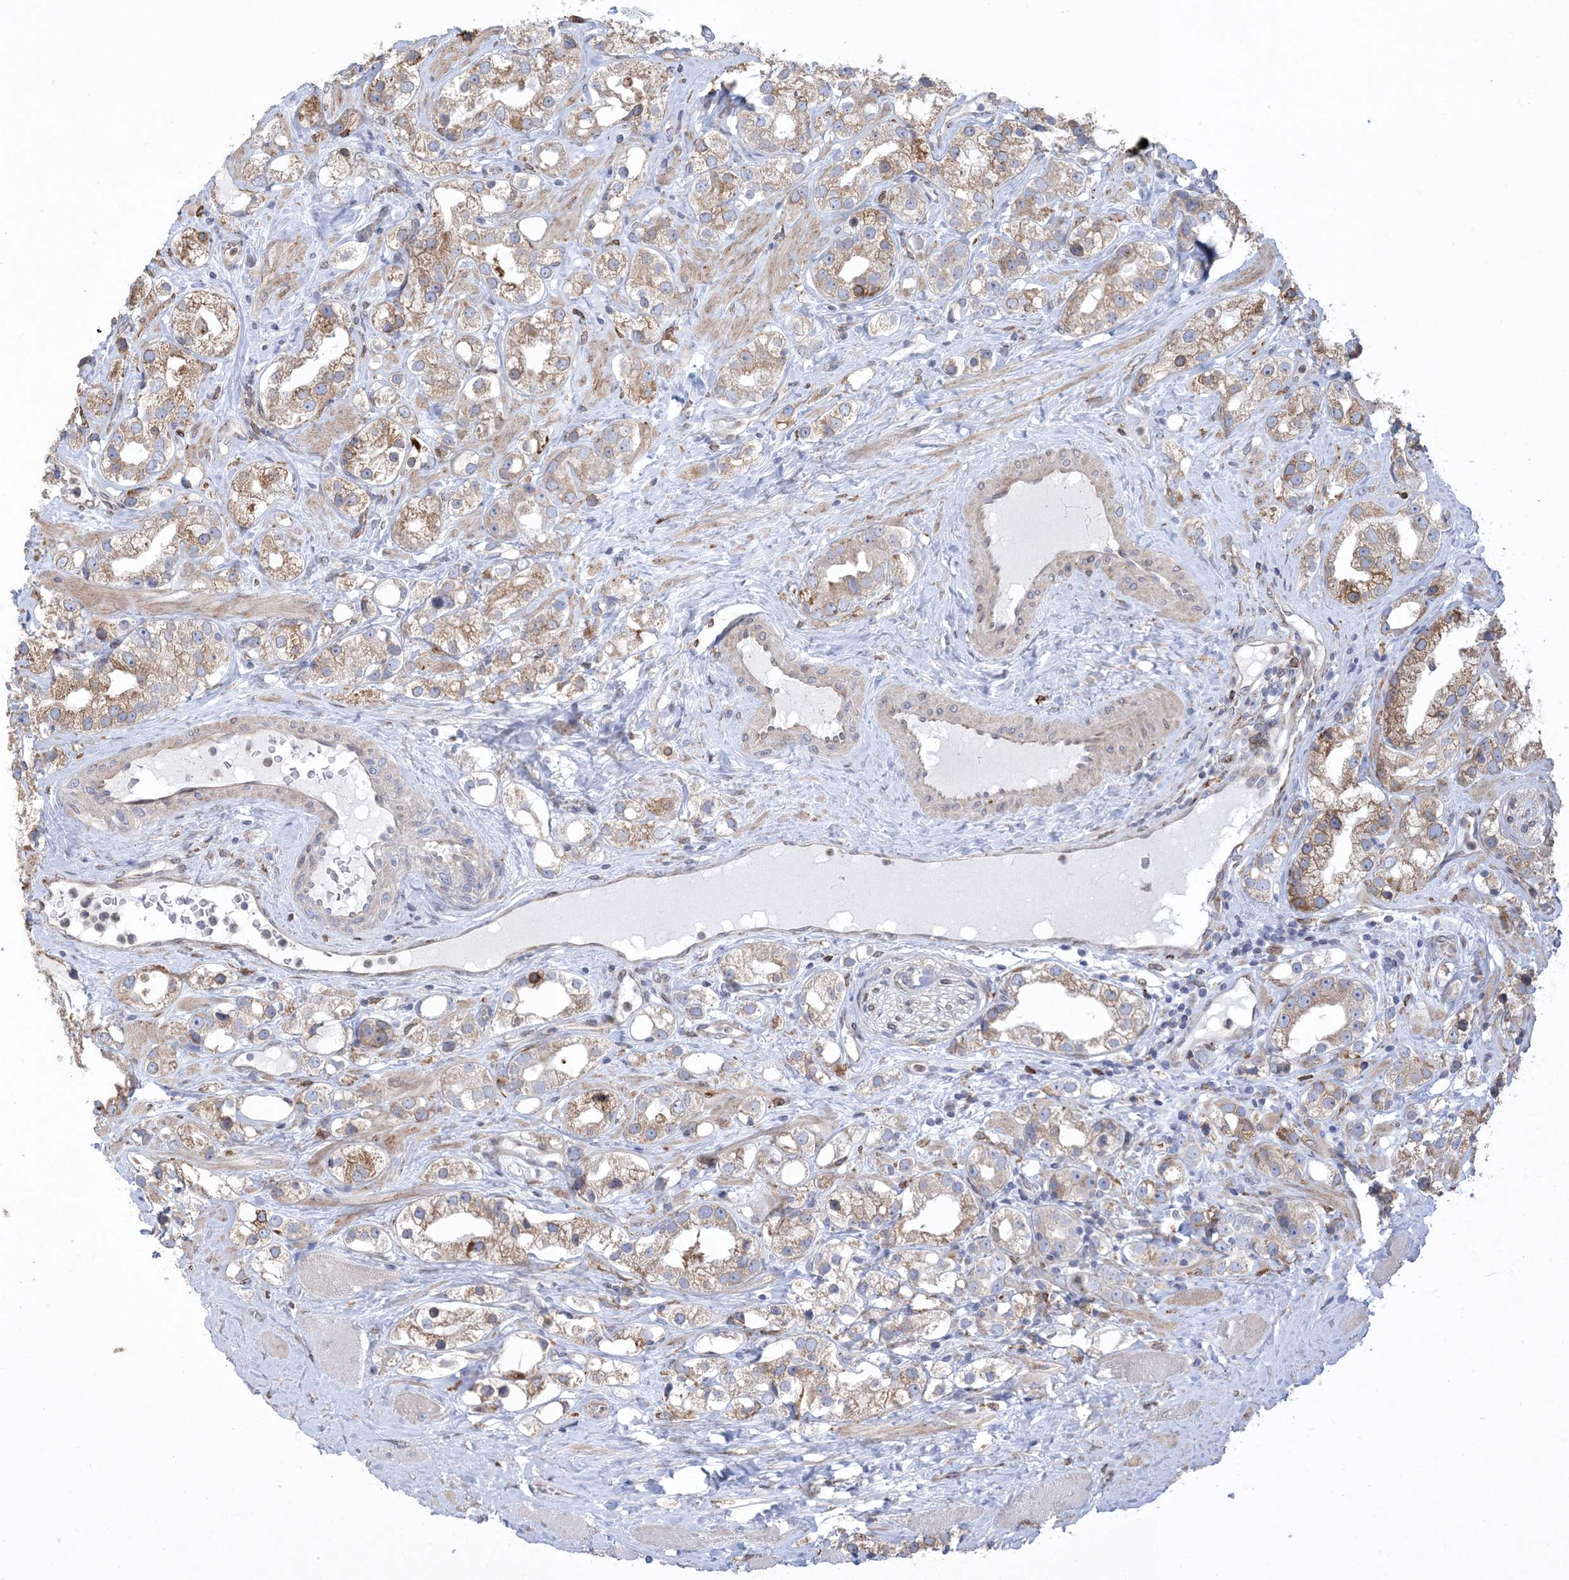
{"staining": {"intensity": "moderate", "quantity": ">75%", "location": "cytoplasmic/membranous"}, "tissue": "prostate cancer", "cell_type": "Tumor cells", "image_type": "cancer", "snomed": [{"axis": "morphology", "description": "Adenocarcinoma, NOS"}, {"axis": "topography", "description": "Prostate"}], "caption": "Protein expression analysis of prostate cancer (adenocarcinoma) displays moderate cytoplasmic/membranous staining in approximately >75% of tumor cells.", "gene": "SHANK1", "patient": {"sex": "male", "age": 79}}